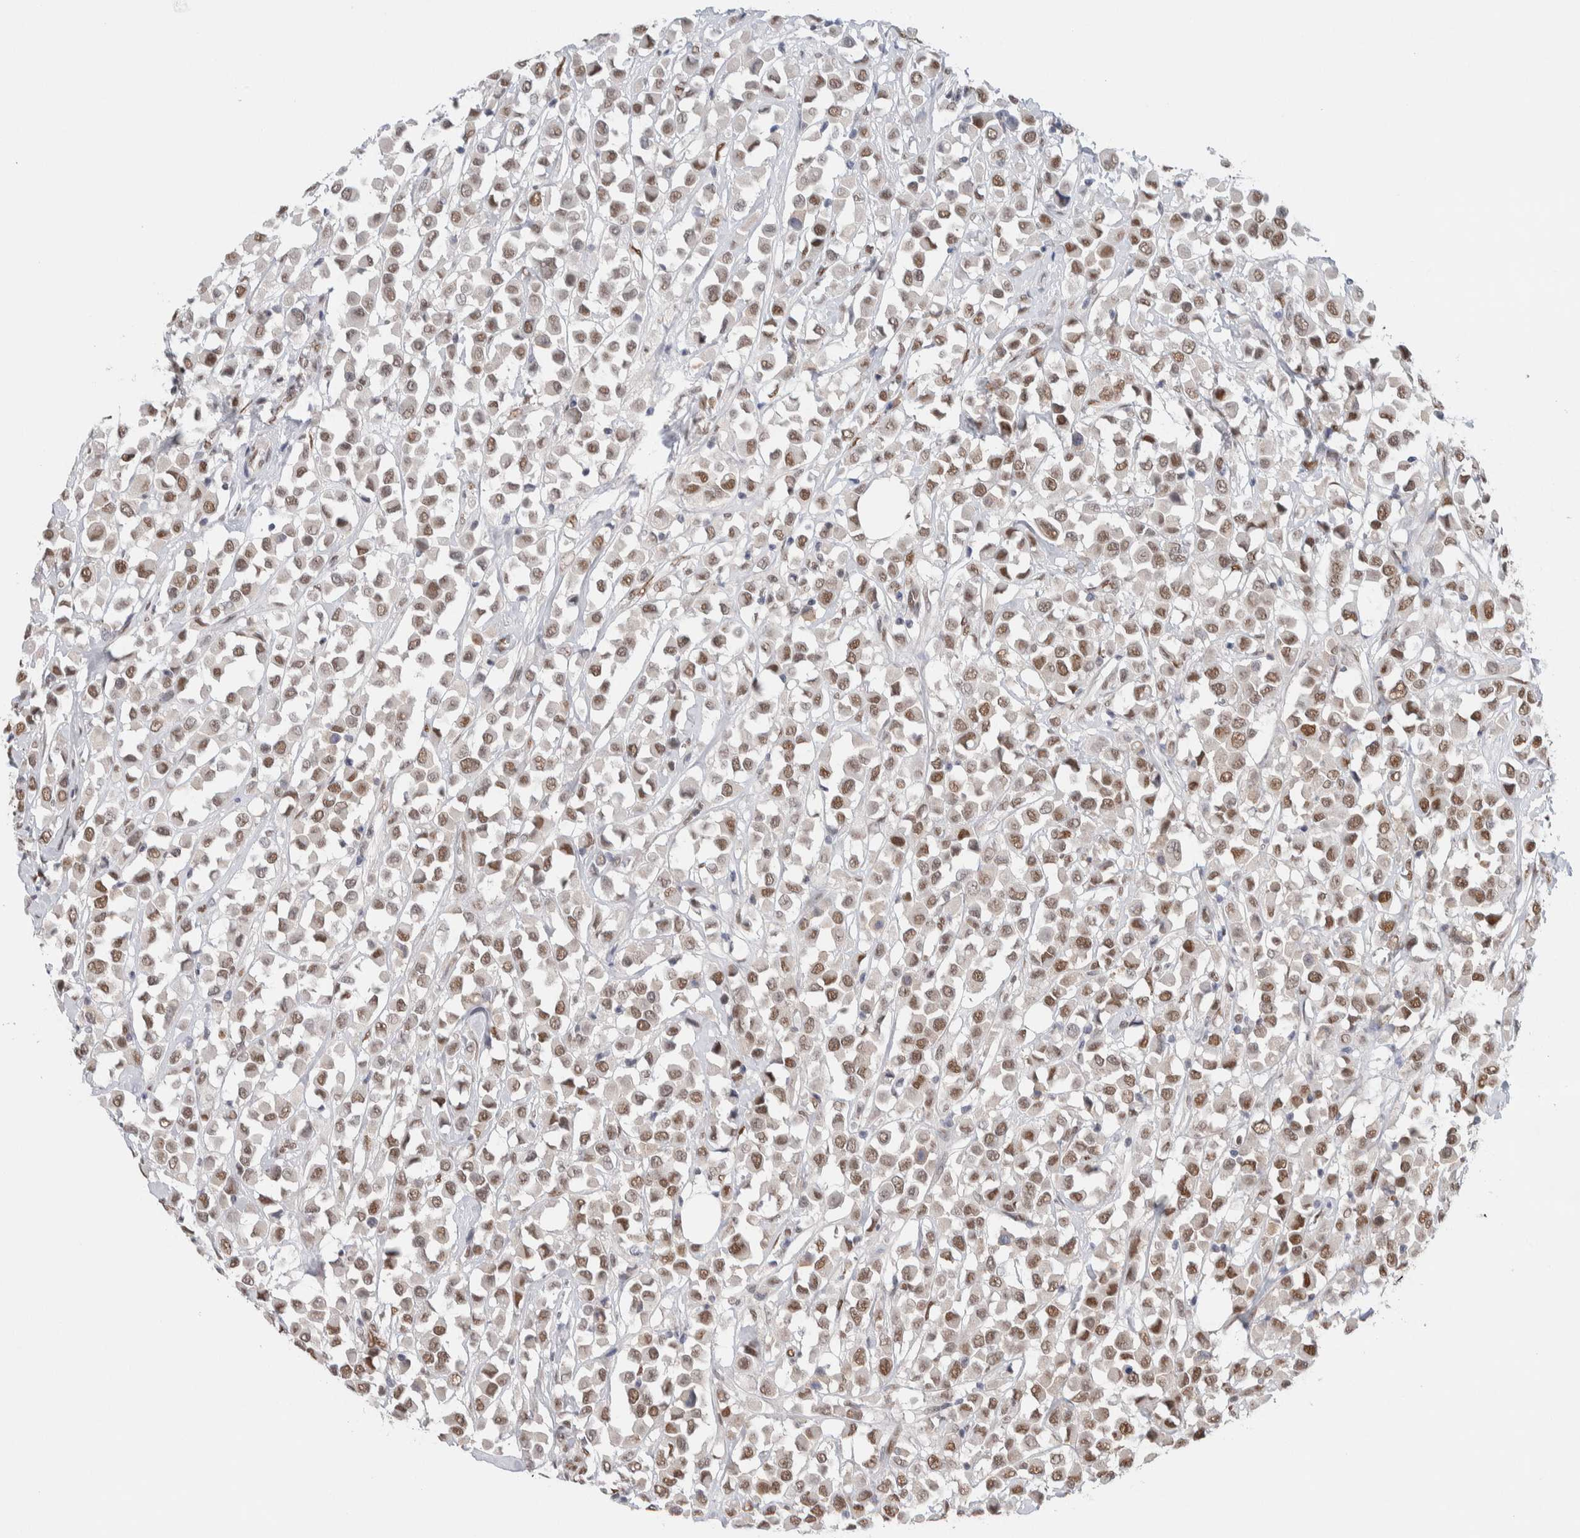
{"staining": {"intensity": "moderate", "quantity": ">75%", "location": "nuclear"}, "tissue": "breast cancer", "cell_type": "Tumor cells", "image_type": "cancer", "snomed": [{"axis": "morphology", "description": "Duct carcinoma"}, {"axis": "topography", "description": "Breast"}], "caption": "Immunohistochemistry (IHC) (DAB) staining of human breast cancer (invasive ductal carcinoma) reveals moderate nuclear protein staining in about >75% of tumor cells. (Brightfield microscopy of DAB IHC at high magnification).", "gene": "PRMT1", "patient": {"sex": "female", "age": 61}}